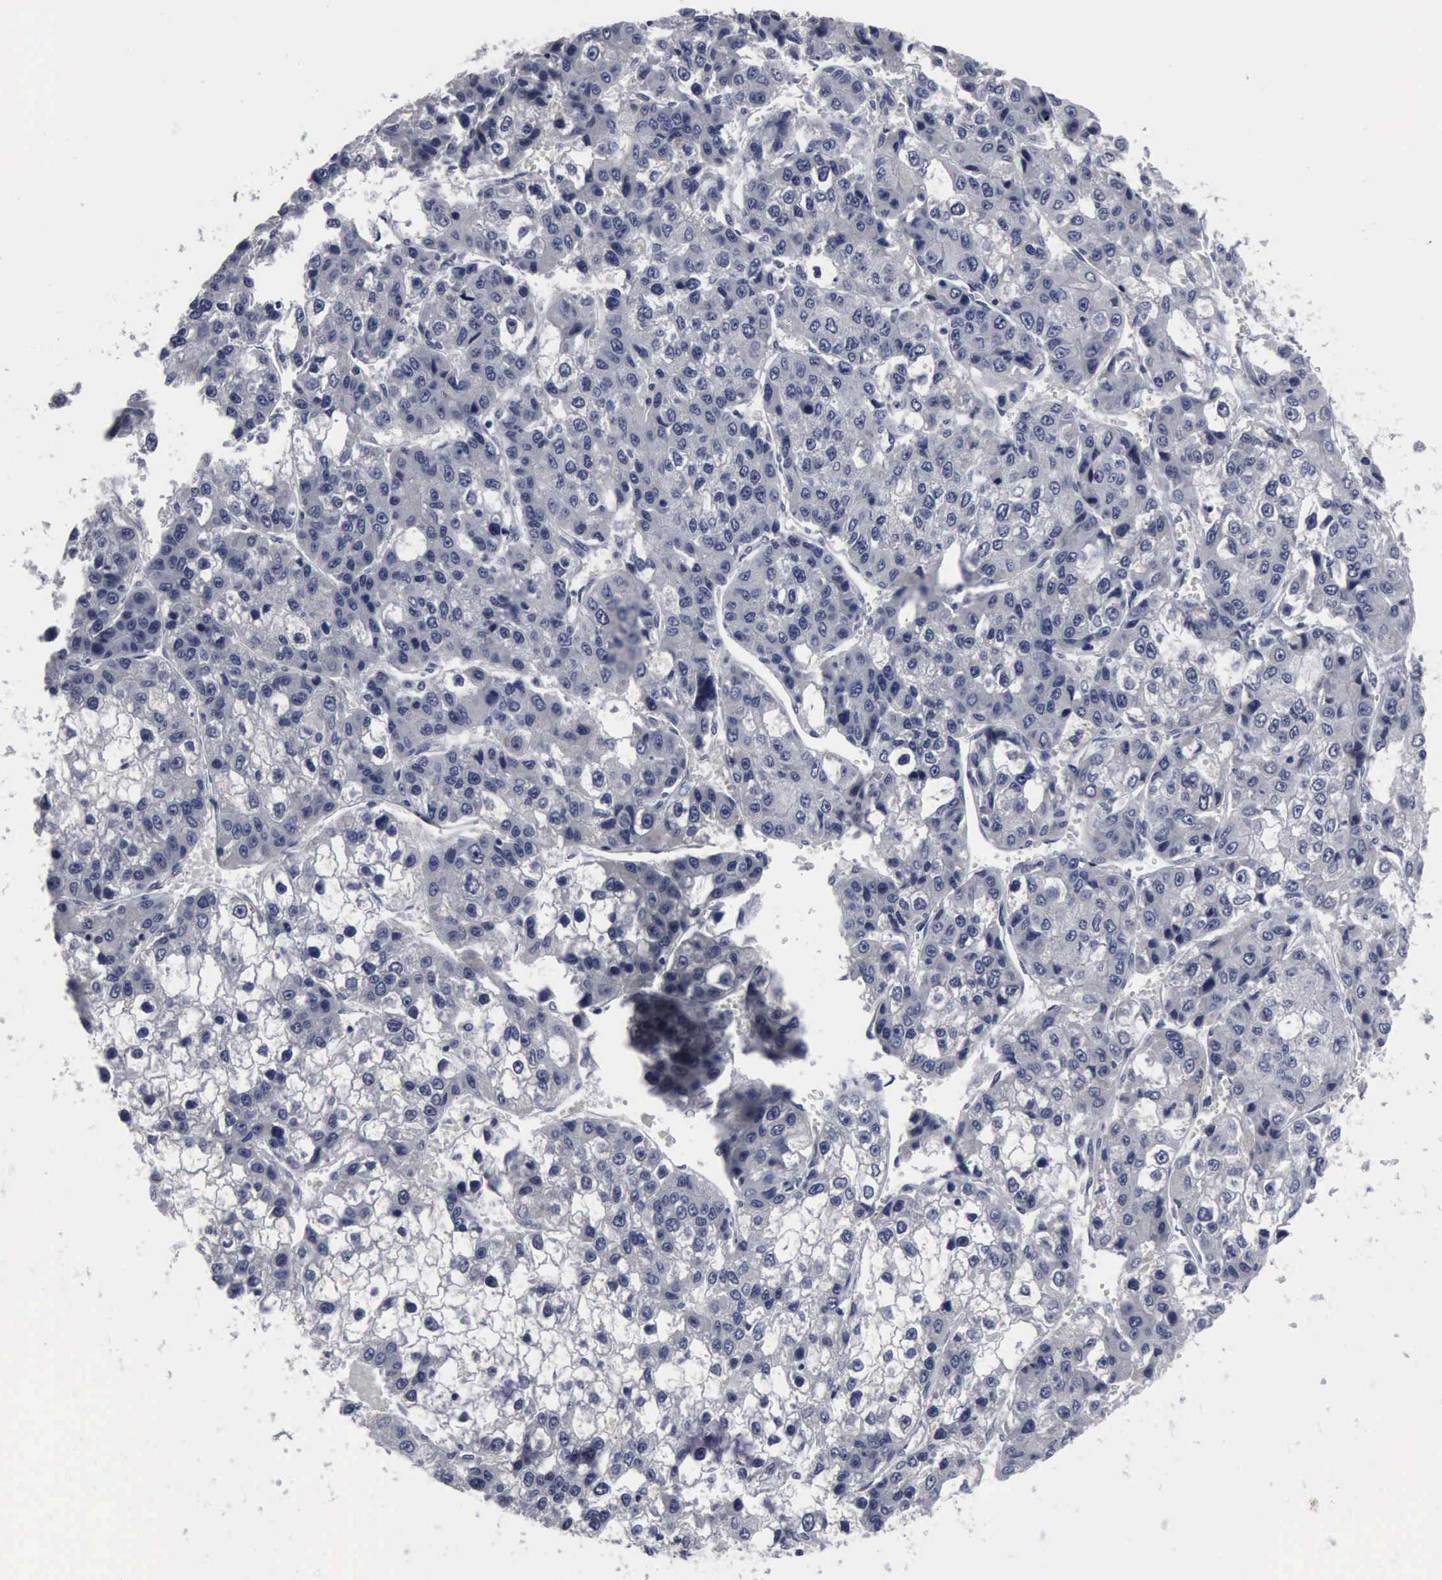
{"staining": {"intensity": "negative", "quantity": "none", "location": "none"}, "tissue": "liver cancer", "cell_type": "Tumor cells", "image_type": "cancer", "snomed": [{"axis": "morphology", "description": "Carcinoma, Hepatocellular, NOS"}, {"axis": "topography", "description": "Liver"}], "caption": "This is an immunohistochemistry (IHC) photomicrograph of liver hepatocellular carcinoma. There is no staining in tumor cells.", "gene": "MYO18B", "patient": {"sex": "female", "age": 66}}